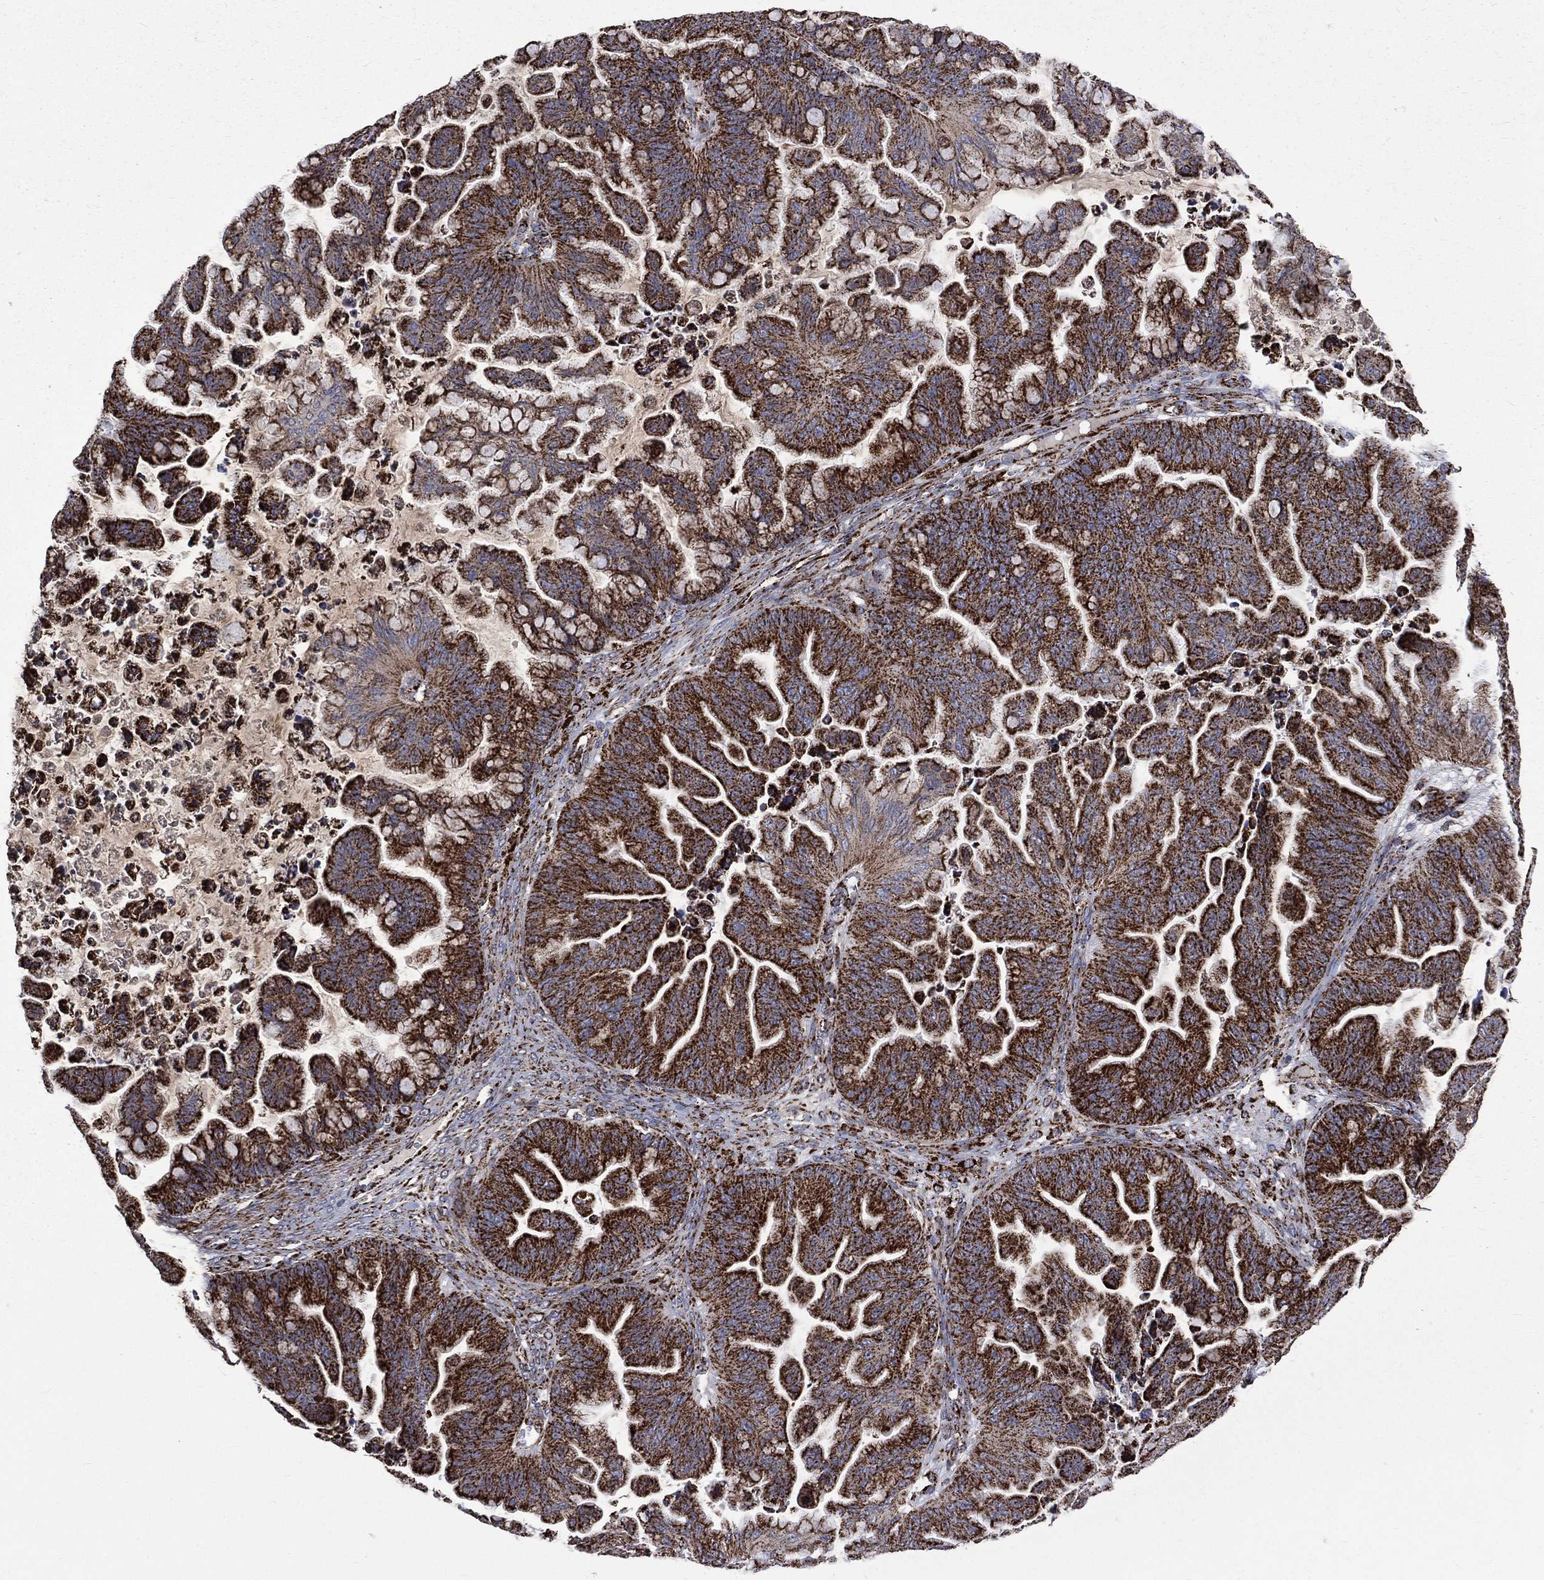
{"staining": {"intensity": "strong", "quantity": ">75%", "location": "cytoplasmic/membranous"}, "tissue": "ovarian cancer", "cell_type": "Tumor cells", "image_type": "cancer", "snomed": [{"axis": "morphology", "description": "Cystadenocarcinoma, mucinous, NOS"}, {"axis": "topography", "description": "Ovary"}], "caption": "Immunohistochemistry (DAB) staining of mucinous cystadenocarcinoma (ovarian) displays strong cytoplasmic/membranous protein staining in approximately >75% of tumor cells. (DAB (3,3'-diaminobenzidine) = brown stain, brightfield microscopy at high magnification).", "gene": "GOT2", "patient": {"sex": "female", "age": 67}}